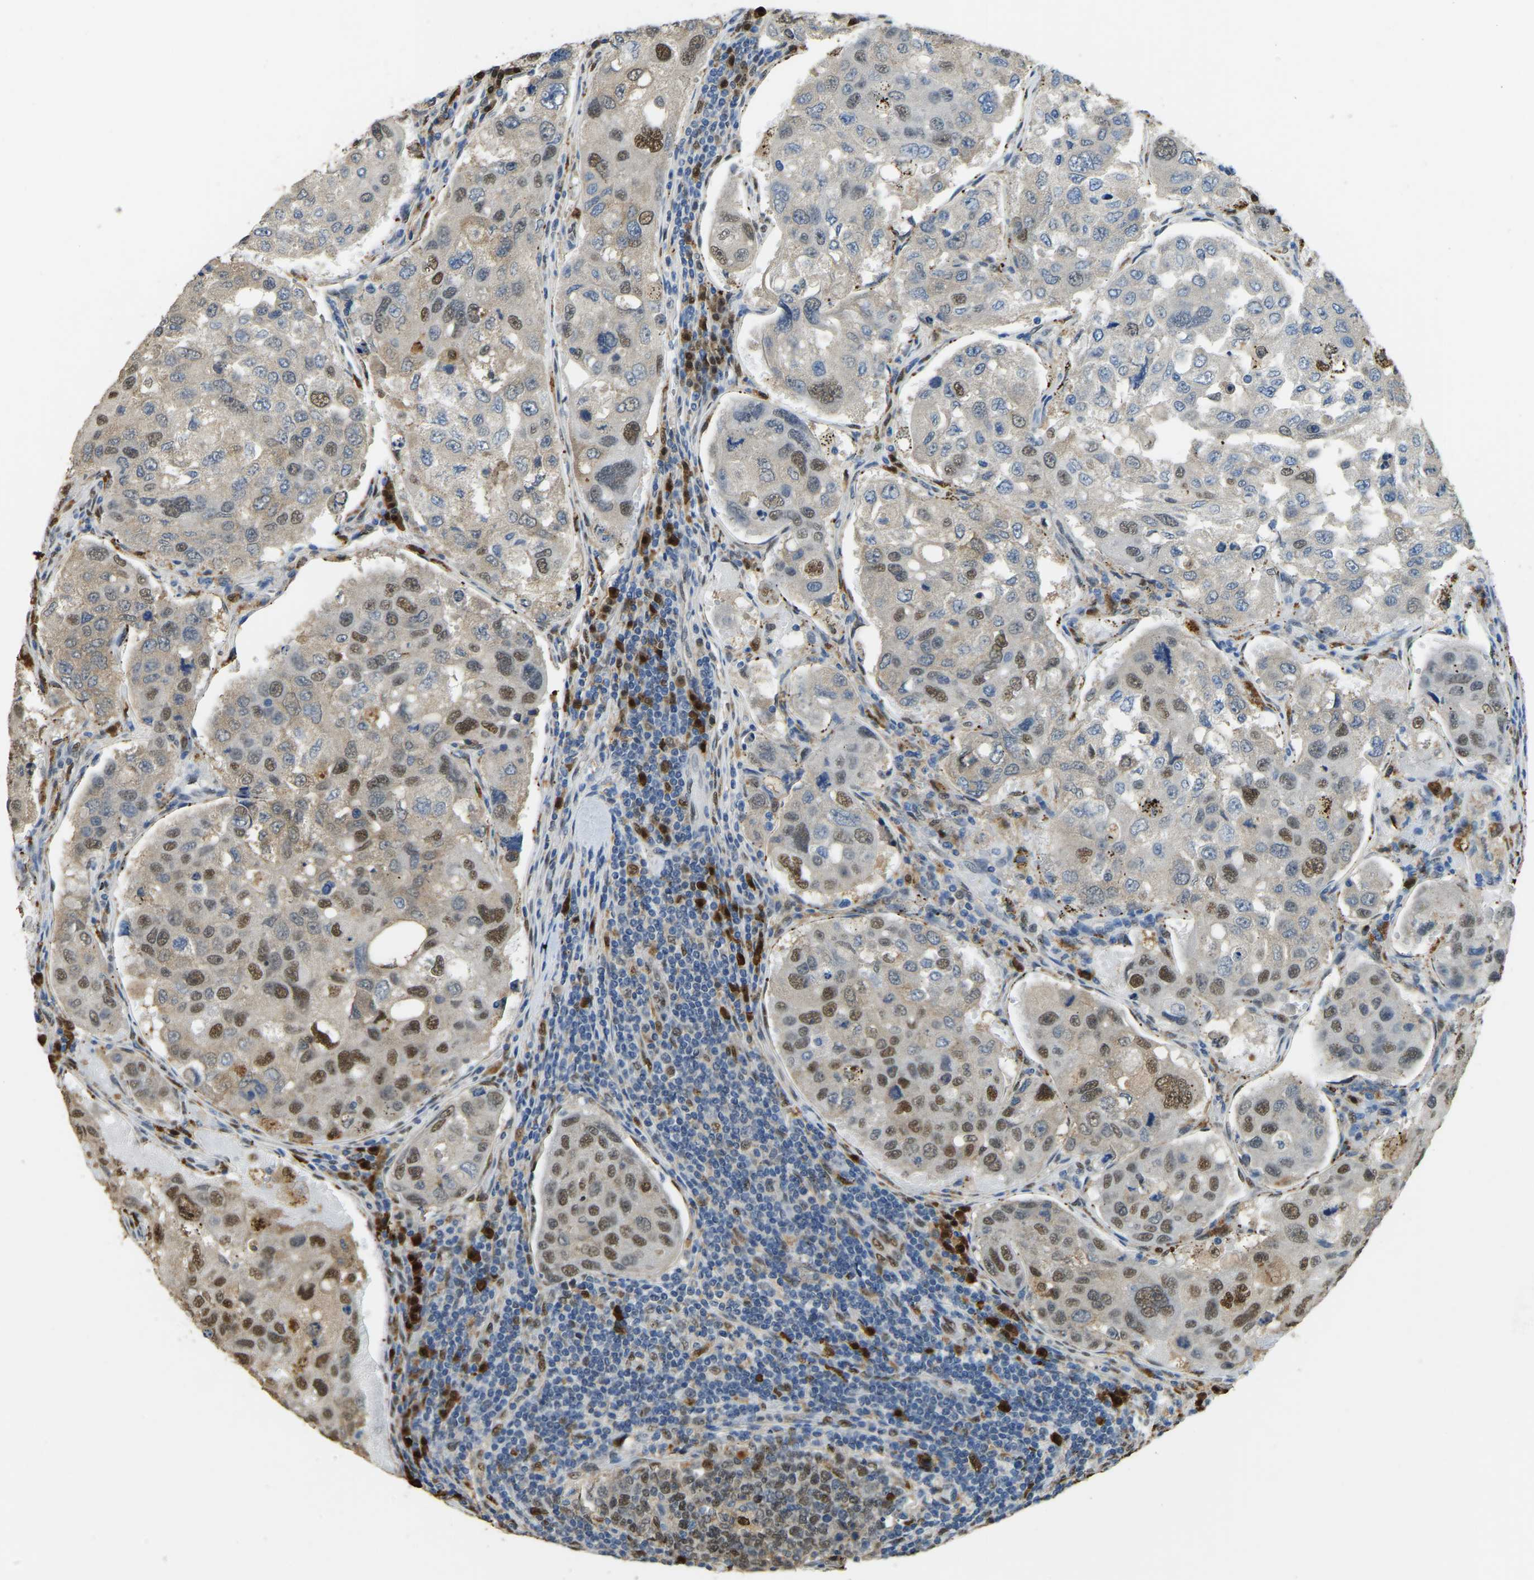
{"staining": {"intensity": "strong", "quantity": "25%-75%", "location": "cytoplasmic/membranous,nuclear"}, "tissue": "urothelial cancer", "cell_type": "Tumor cells", "image_type": "cancer", "snomed": [{"axis": "morphology", "description": "Urothelial carcinoma, High grade"}, {"axis": "topography", "description": "Lymph node"}, {"axis": "topography", "description": "Urinary bladder"}], "caption": "Urothelial cancer stained with DAB IHC demonstrates high levels of strong cytoplasmic/membranous and nuclear staining in about 25%-75% of tumor cells.", "gene": "NANS", "patient": {"sex": "male", "age": 51}}